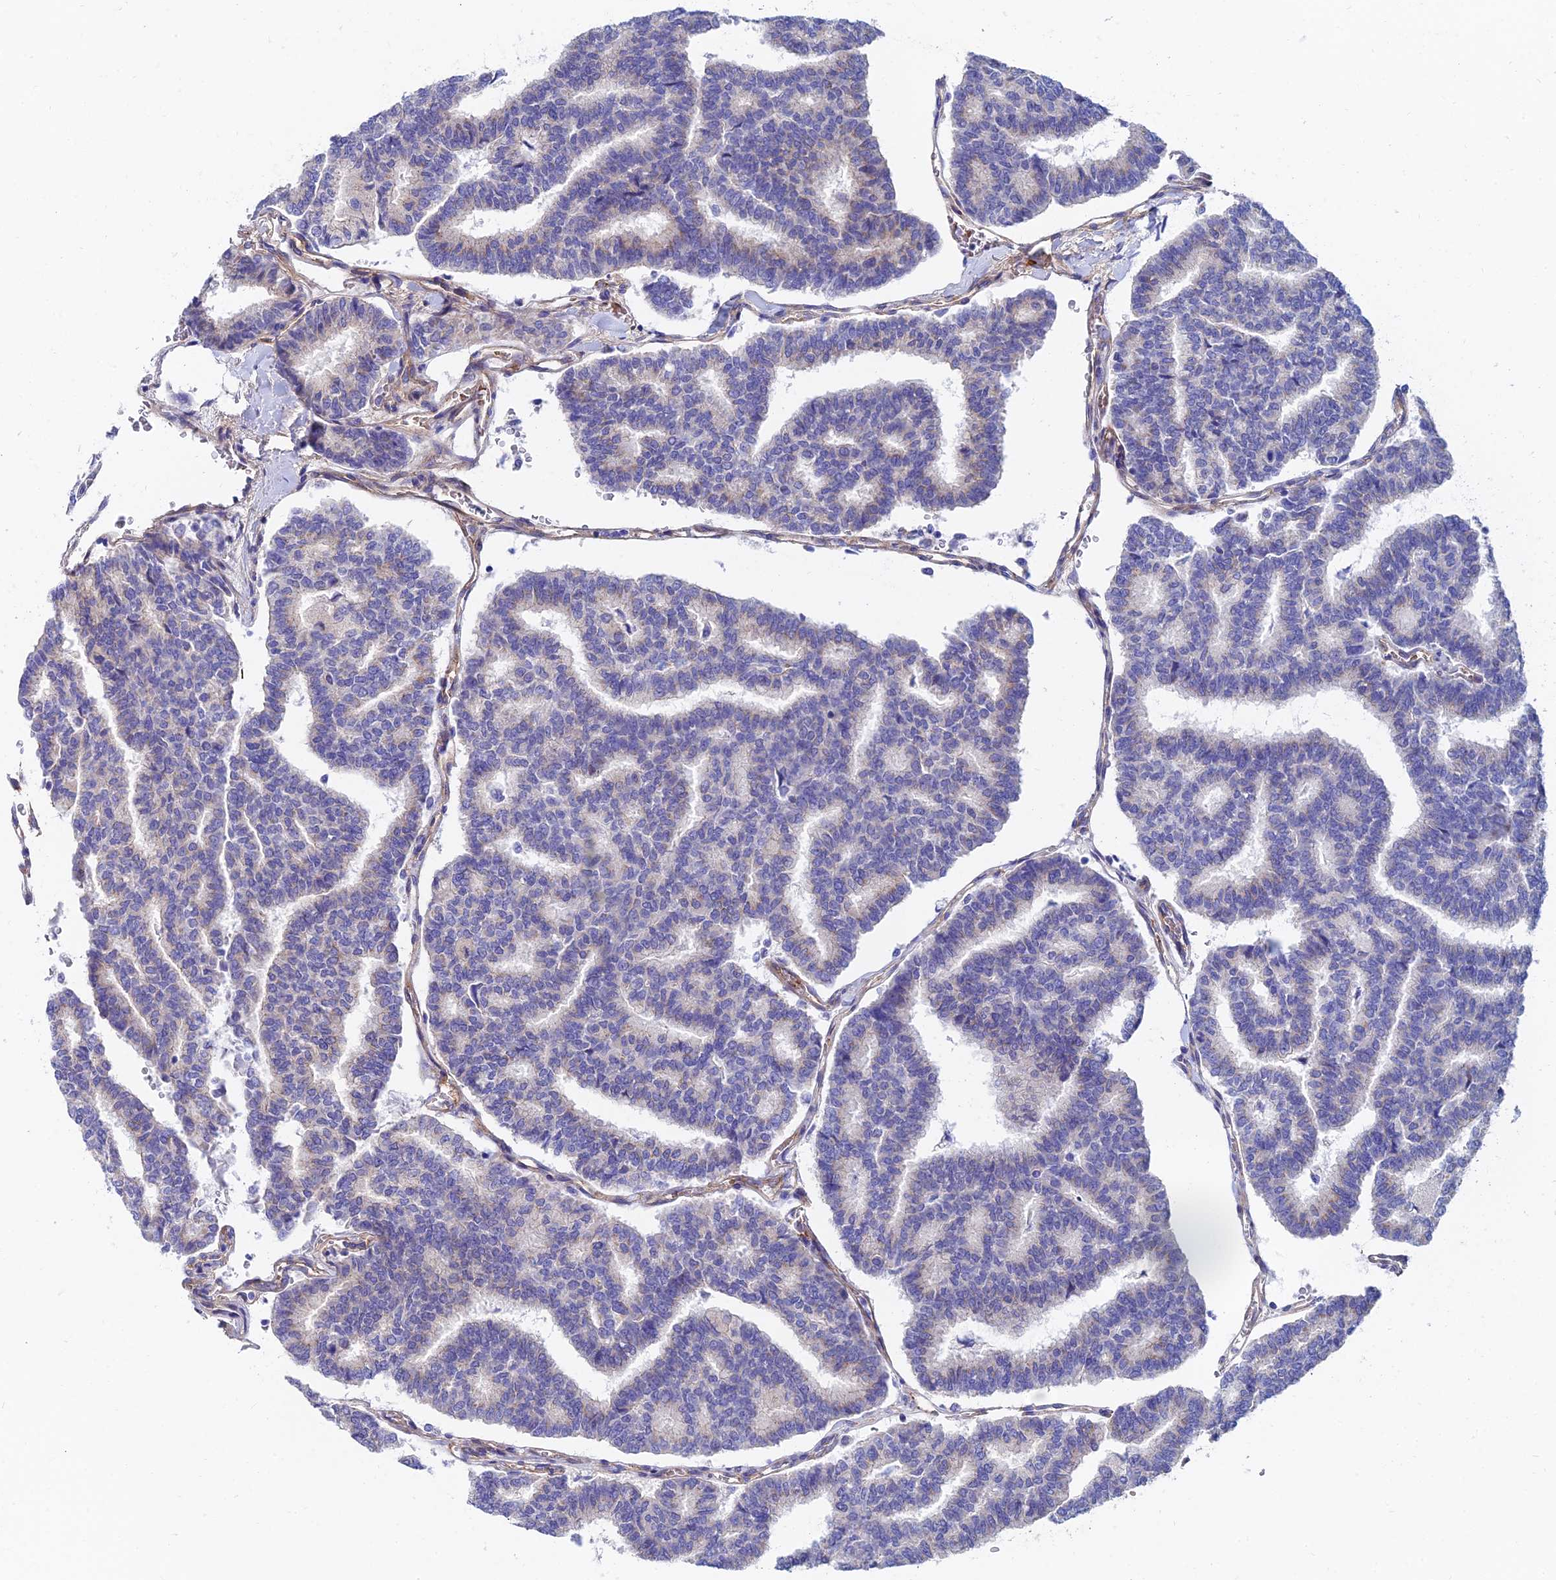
{"staining": {"intensity": "negative", "quantity": "none", "location": "none"}, "tissue": "thyroid cancer", "cell_type": "Tumor cells", "image_type": "cancer", "snomed": [{"axis": "morphology", "description": "Papillary adenocarcinoma, NOS"}, {"axis": "topography", "description": "Thyroid gland"}], "caption": "IHC micrograph of neoplastic tissue: human thyroid papillary adenocarcinoma stained with DAB (3,3'-diaminobenzidine) displays no significant protein staining in tumor cells.", "gene": "ADGRF3", "patient": {"sex": "female", "age": 35}}